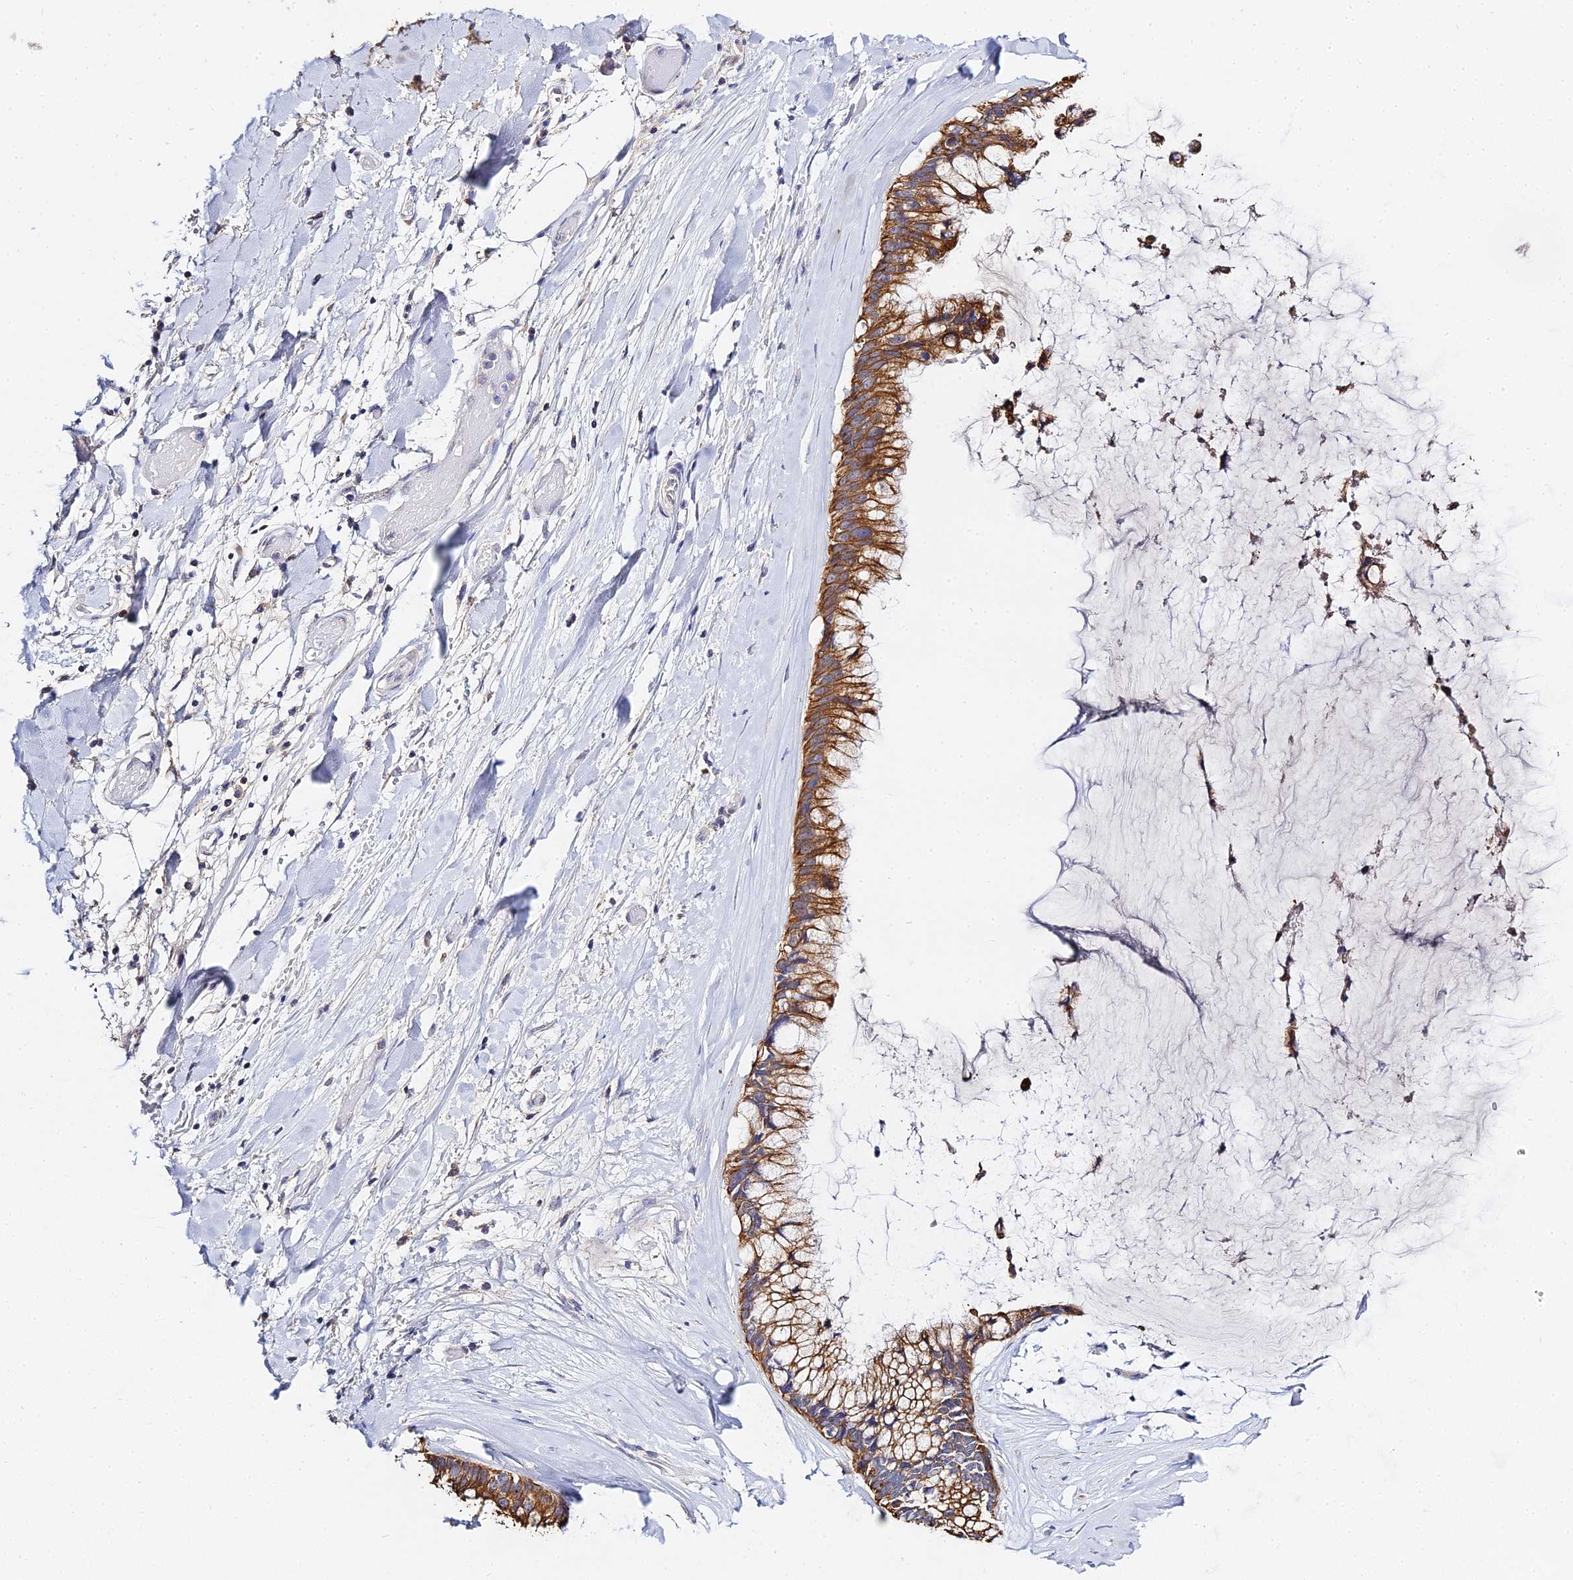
{"staining": {"intensity": "strong", "quantity": ">75%", "location": "cytoplasmic/membranous"}, "tissue": "ovarian cancer", "cell_type": "Tumor cells", "image_type": "cancer", "snomed": [{"axis": "morphology", "description": "Cystadenocarcinoma, mucinous, NOS"}, {"axis": "topography", "description": "Ovary"}], "caption": "This is an image of immunohistochemistry staining of ovarian mucinous cystadenocarcinoma, which shows strong staining in the cytoplasmic/membranous of tumor cells.", "gene": "ZXDA", "patient": {"sex": "female", "age": 39}}